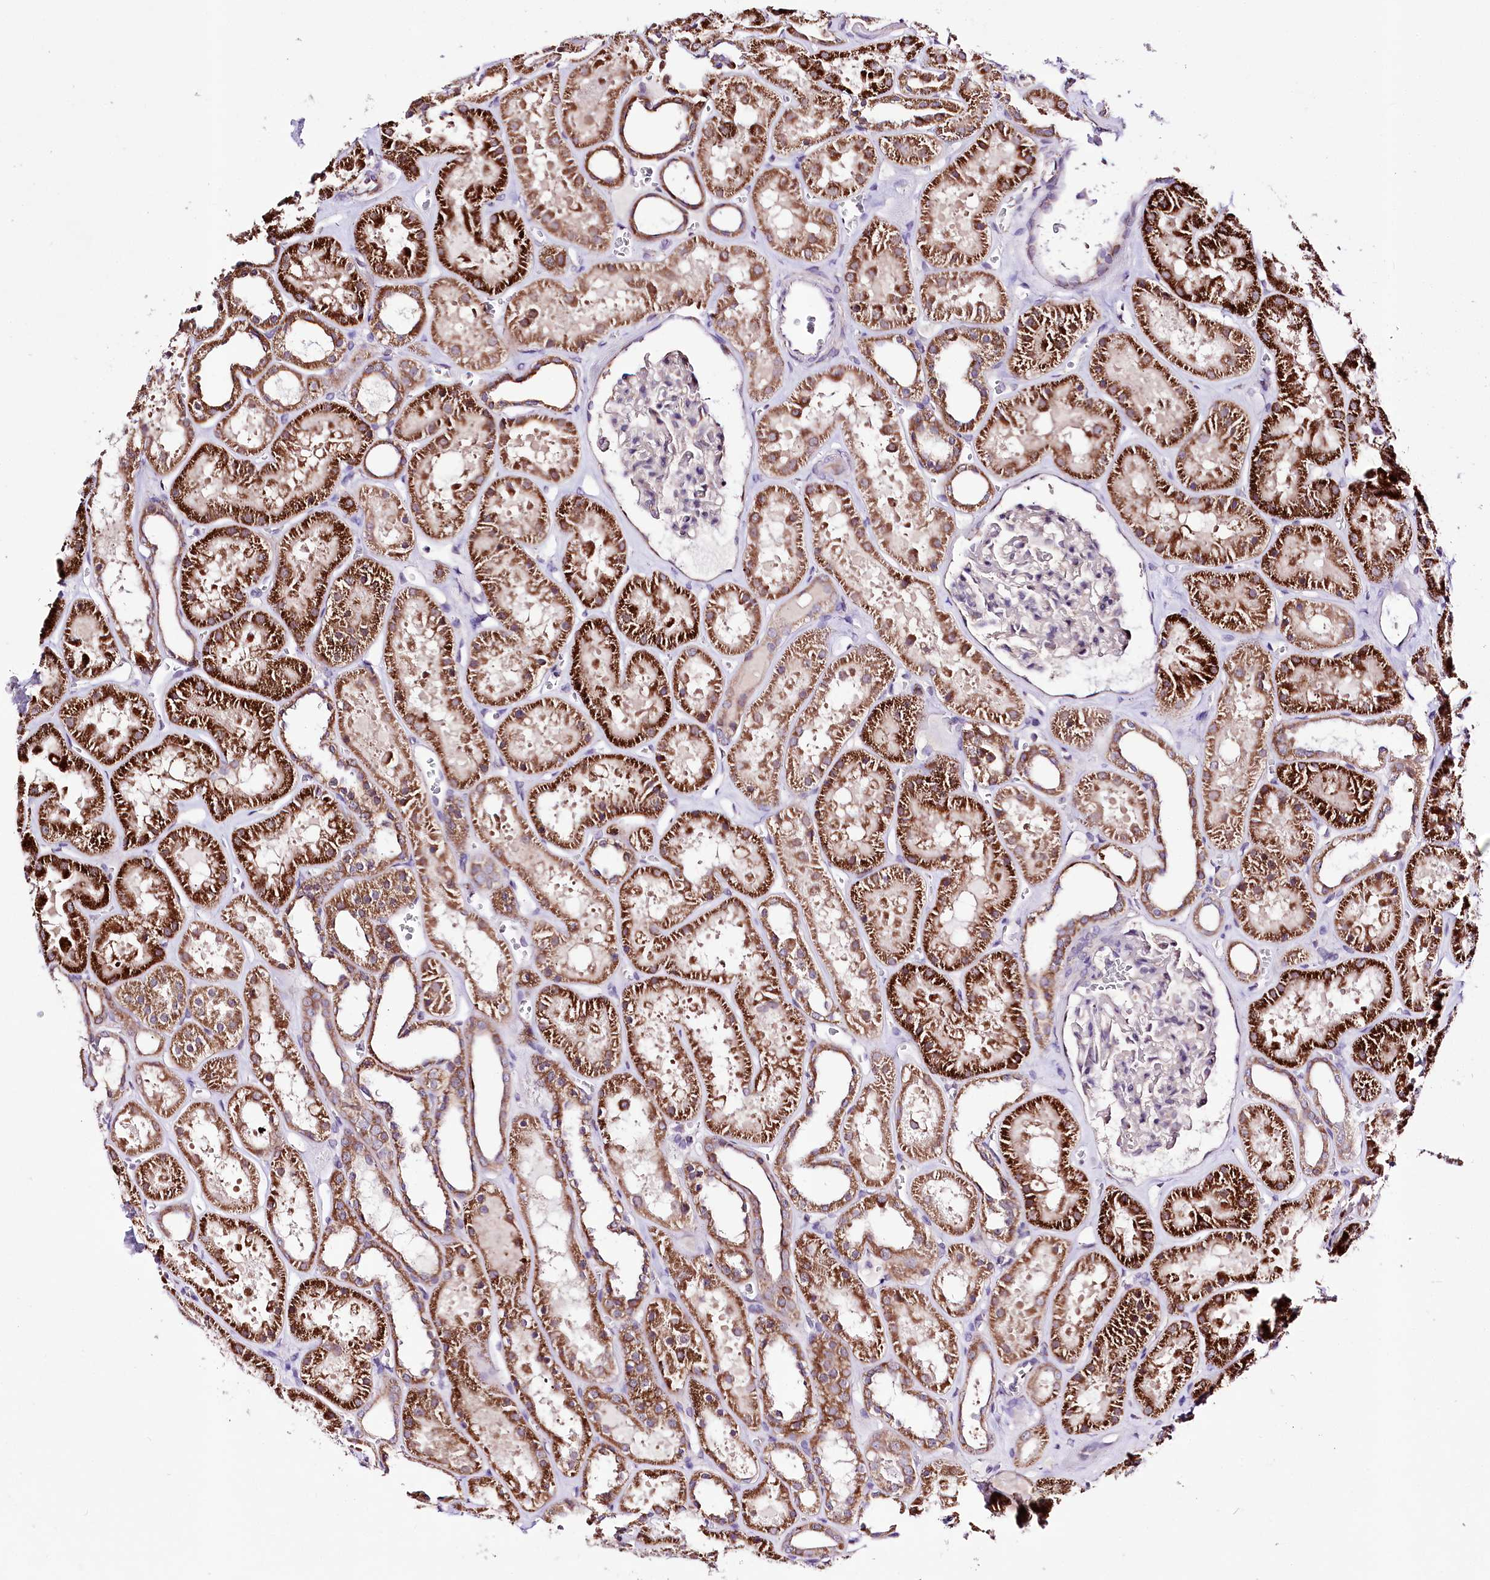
{"staining": {"intensity": "negative", "quantity": "none", "location": "none"}, "tissue": "kidney", "cell_type": "Cells in glomeruli", "image_type": "normal", "snomed": [{"axis": "morphology", "description": "Normal tissue, NOS"}, {"axis": "topography", "description": "Kidney"}], "caption": "This is an IHC micrograph of benign human kidney. There is no expression in cells in glomeruli.", "gene": "ATE1", "patient": {"sex": "female", "age": 41}}